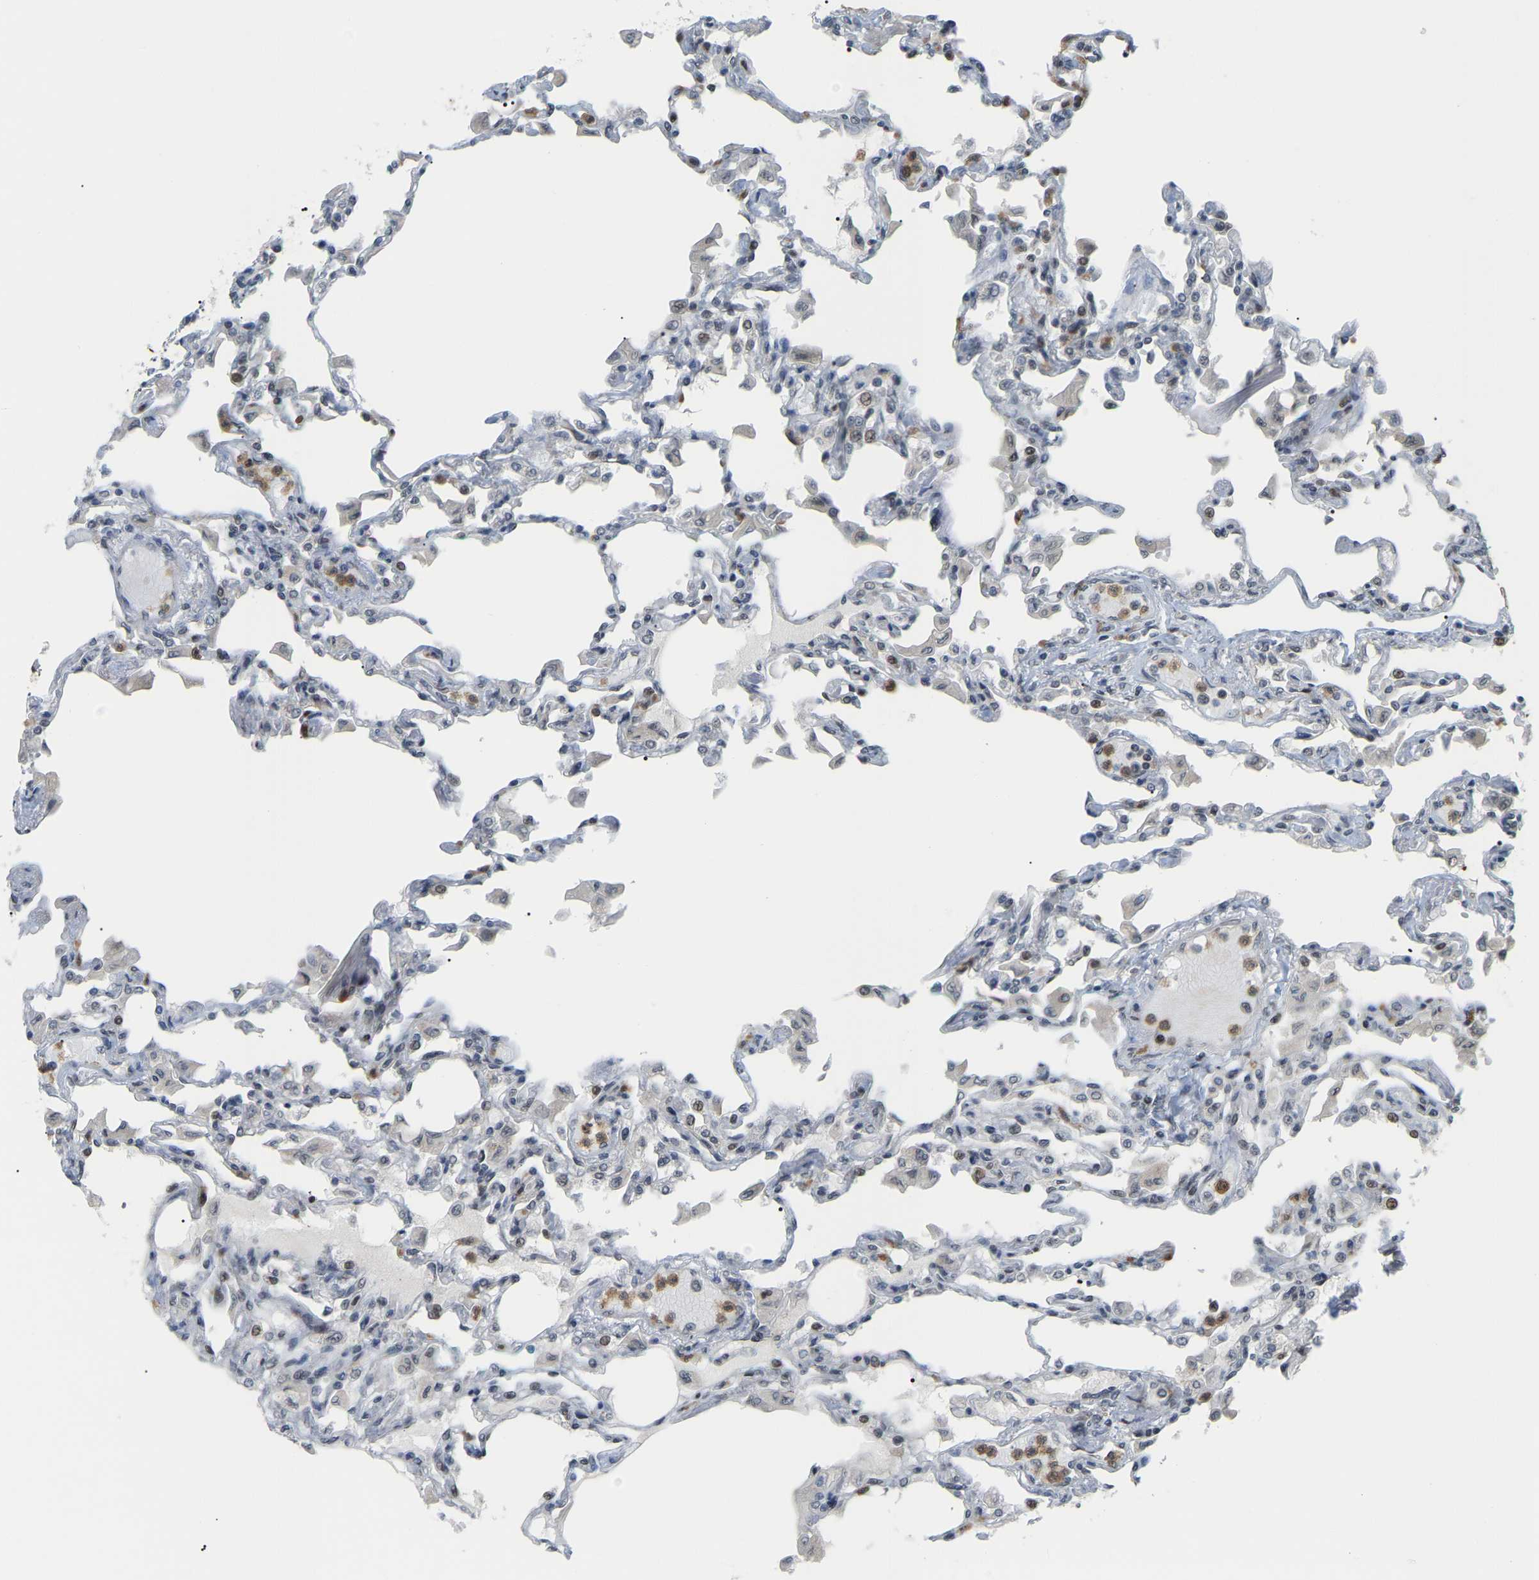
{"staining": {"intensity": "negative", "quantity": "none", "location": "none"}, "tissue": "lung", "cell_type": "Alveolar cells", "image_type": "normal", "snomed": [{"axis": "morphology", "description": "Normal tissue, NOS"}, {"axis": "topography", "description": "Bronchus"}, {"axis": "topography", "description": "Lung"}], "caption": "This is an immunohistochemistry photomicrograph of unremarkable human lung. There is no positivity in alveolar cells.", "gene": "CROT", "patient": {"sex": "female", "age": 49}}